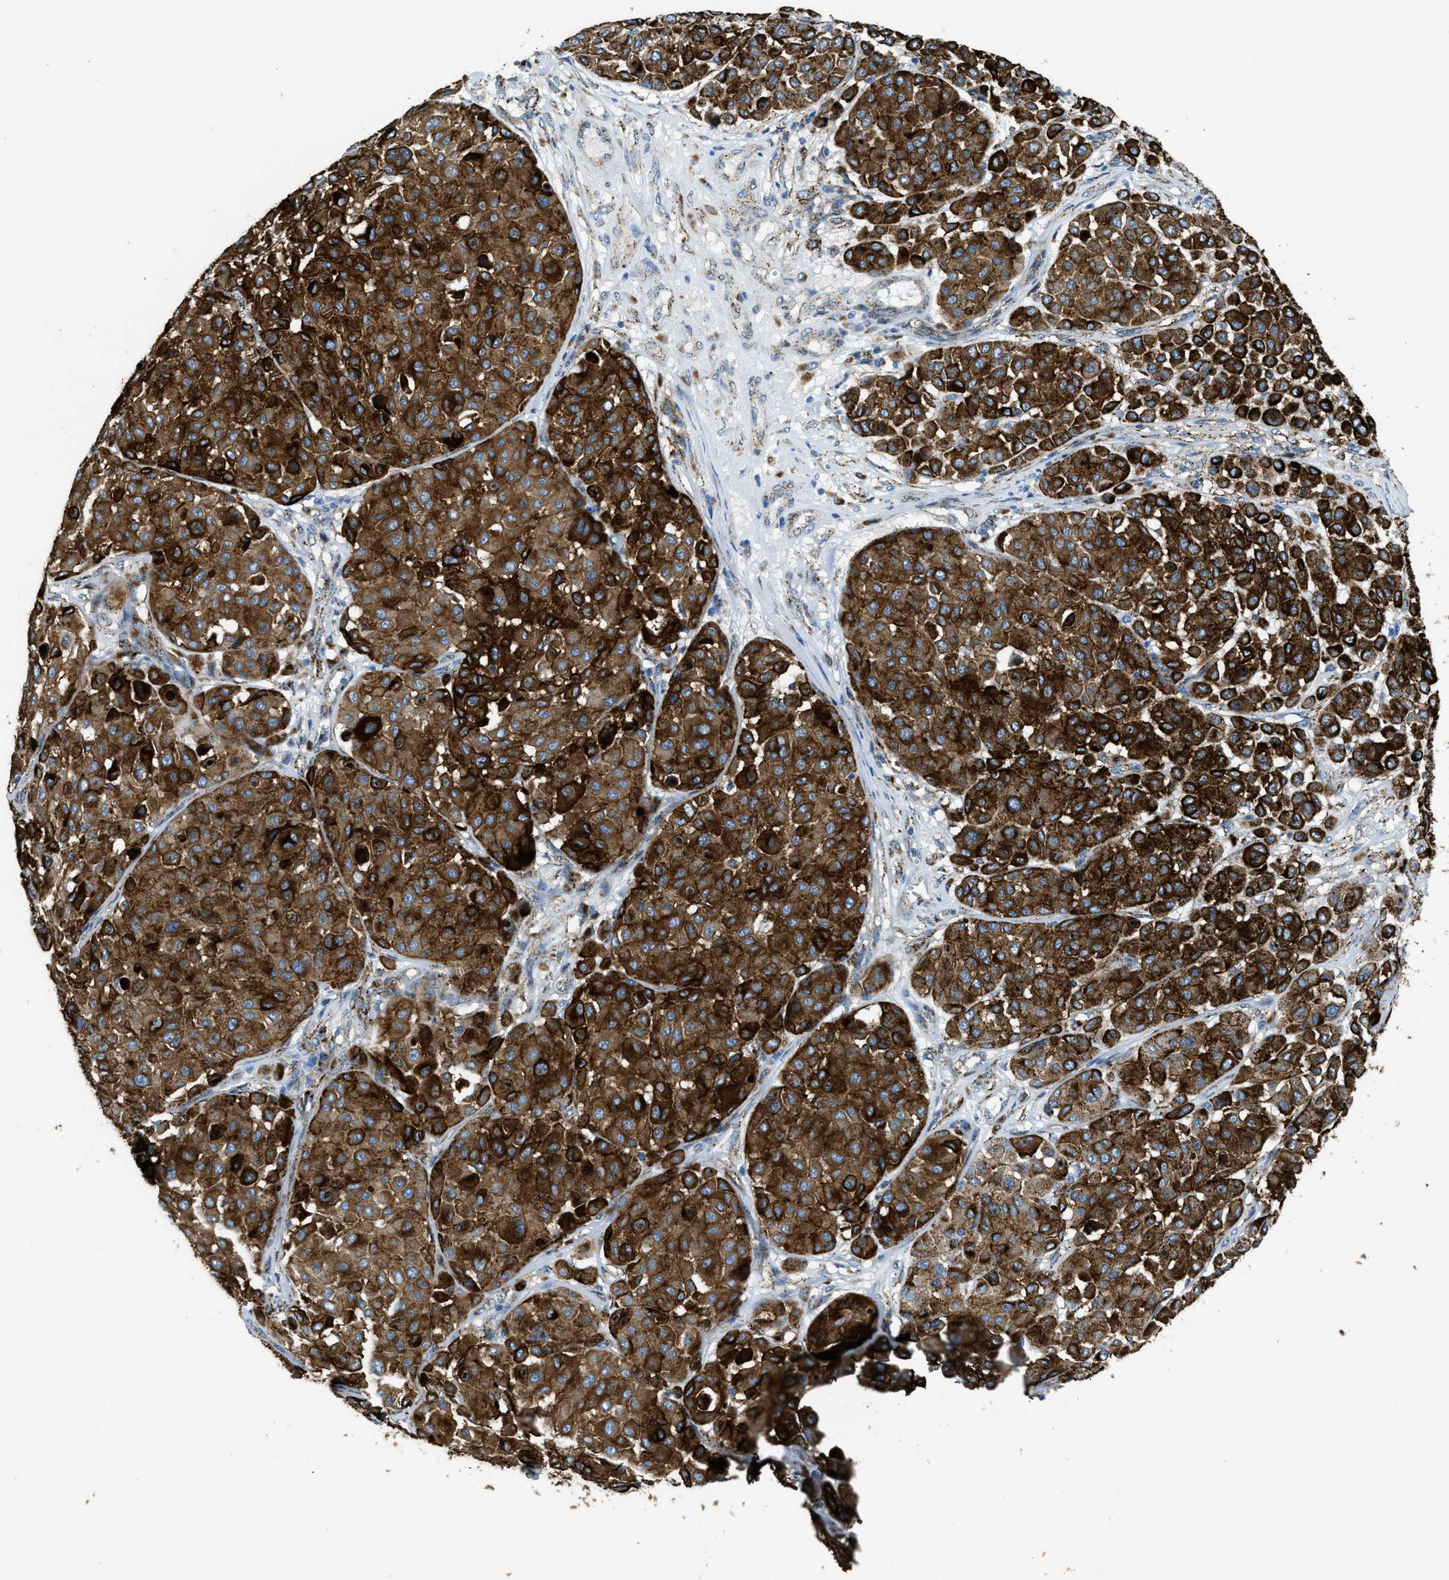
{"staining": {"intensity": "strong", "quantity": ">75%", "location": "cytoplasmic/membranous"}, "tissue": "melanoma", "cell_type": "Tumor cells", "image_type": "cancer", "snomed": [{"axis": "morphology", "description": "Malignant melanoma, Metastatic site"}, {"axis": "topography", "description": "Soft tissue"}], "caption": "There is high levels of strong cytoplasmic/membranous expression in tumor cells of melanoma, as demonstrated by immunohistochemical staining (brown color).", "gene": "SCARB2", "patient": {"sex": "male", "age": 41}}